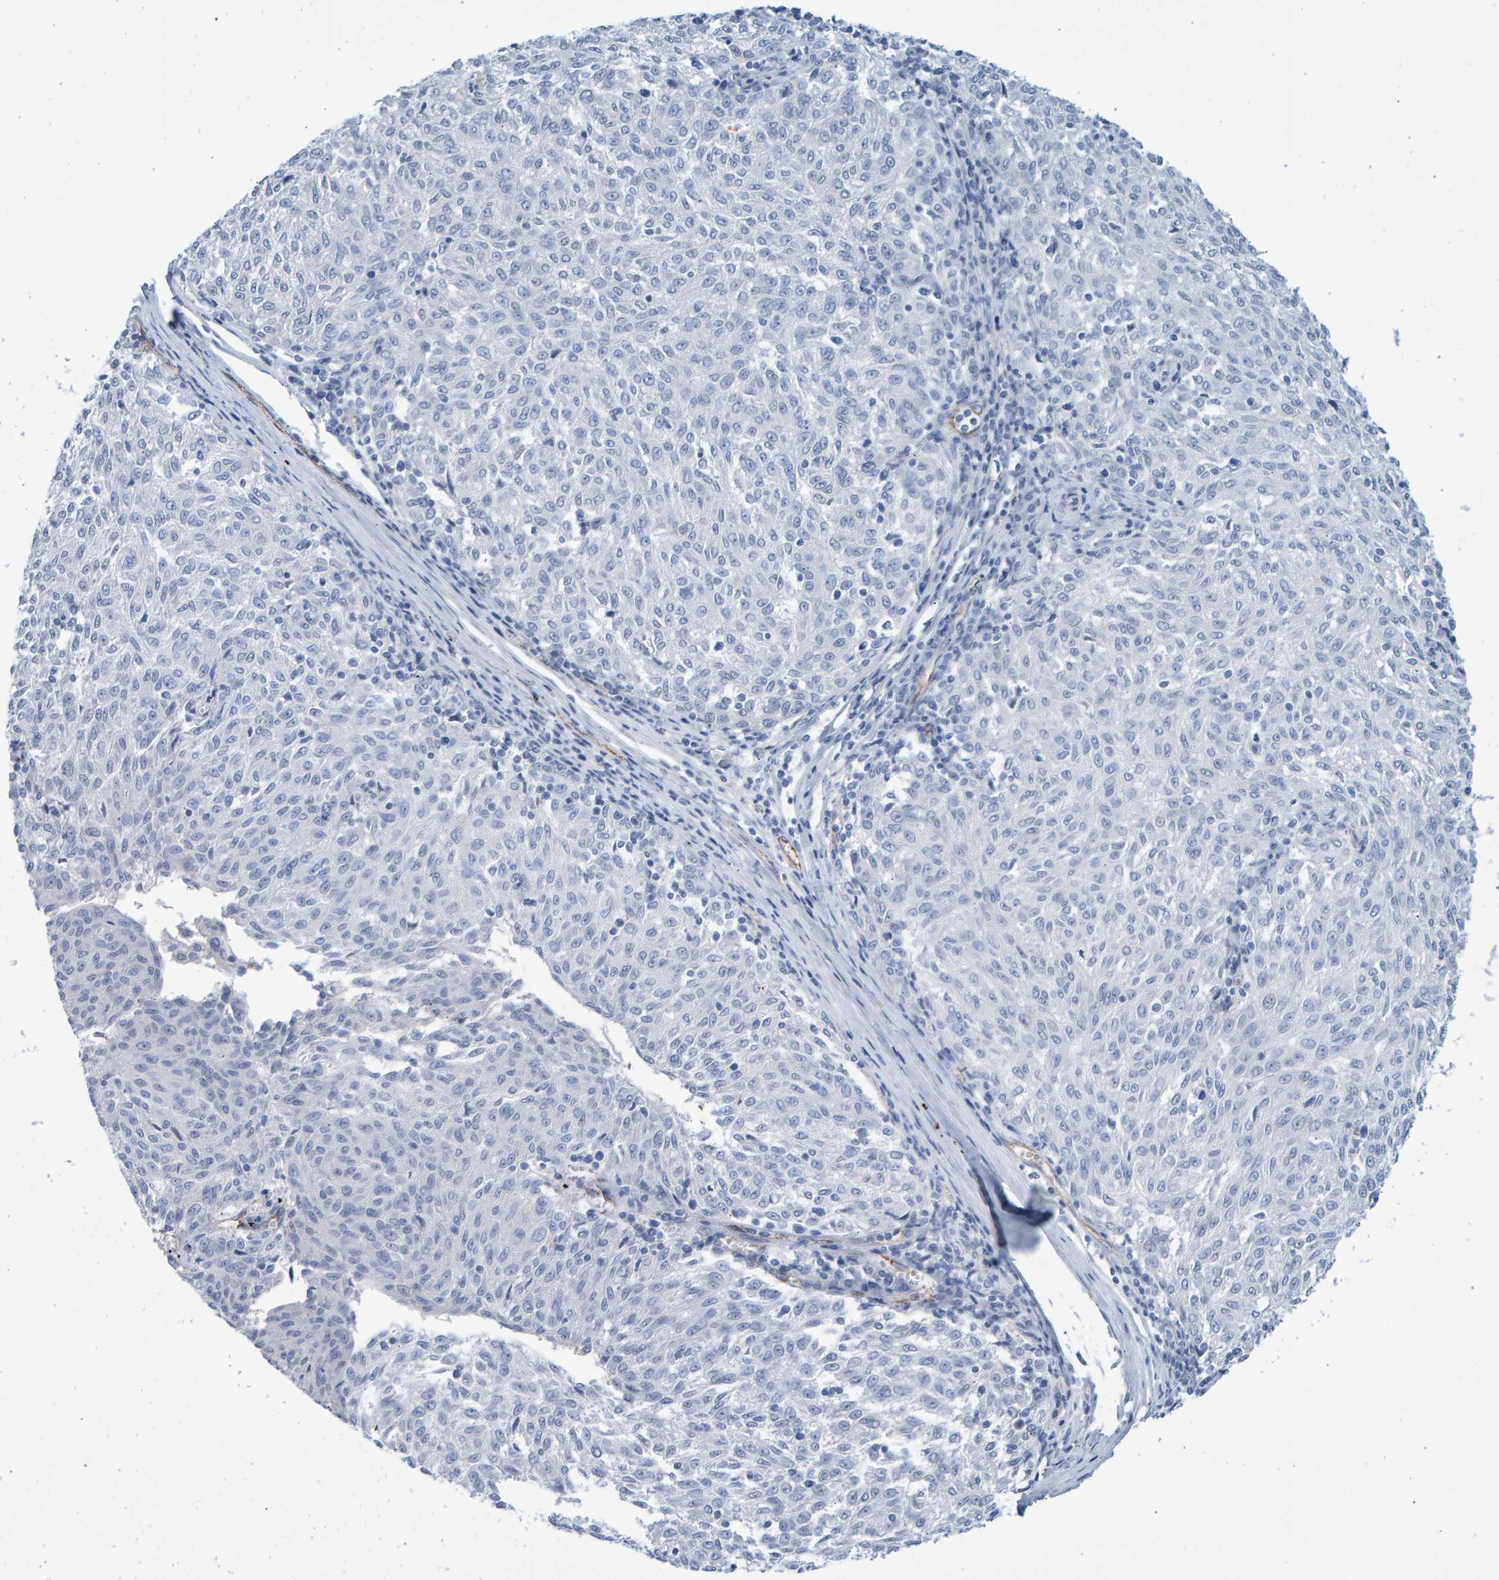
{"staining": {"intensity": "negative", "quantity": "none", "location": "none"}, "tissue": "melanoma", "cell_type": "Tumor cells", "image_type": "cancer", "snomed": [{"axis": "morphology", "description": "Malignant melanoma, NOS"}, {"axis": "topography", "description": "Skin"}], "caption": "Melanoma was stained to show a protein in brown. There is no significant staining in tumor cells.", "gene": "SLC34A3", "patient": {"sex": "female", "age": 72}}